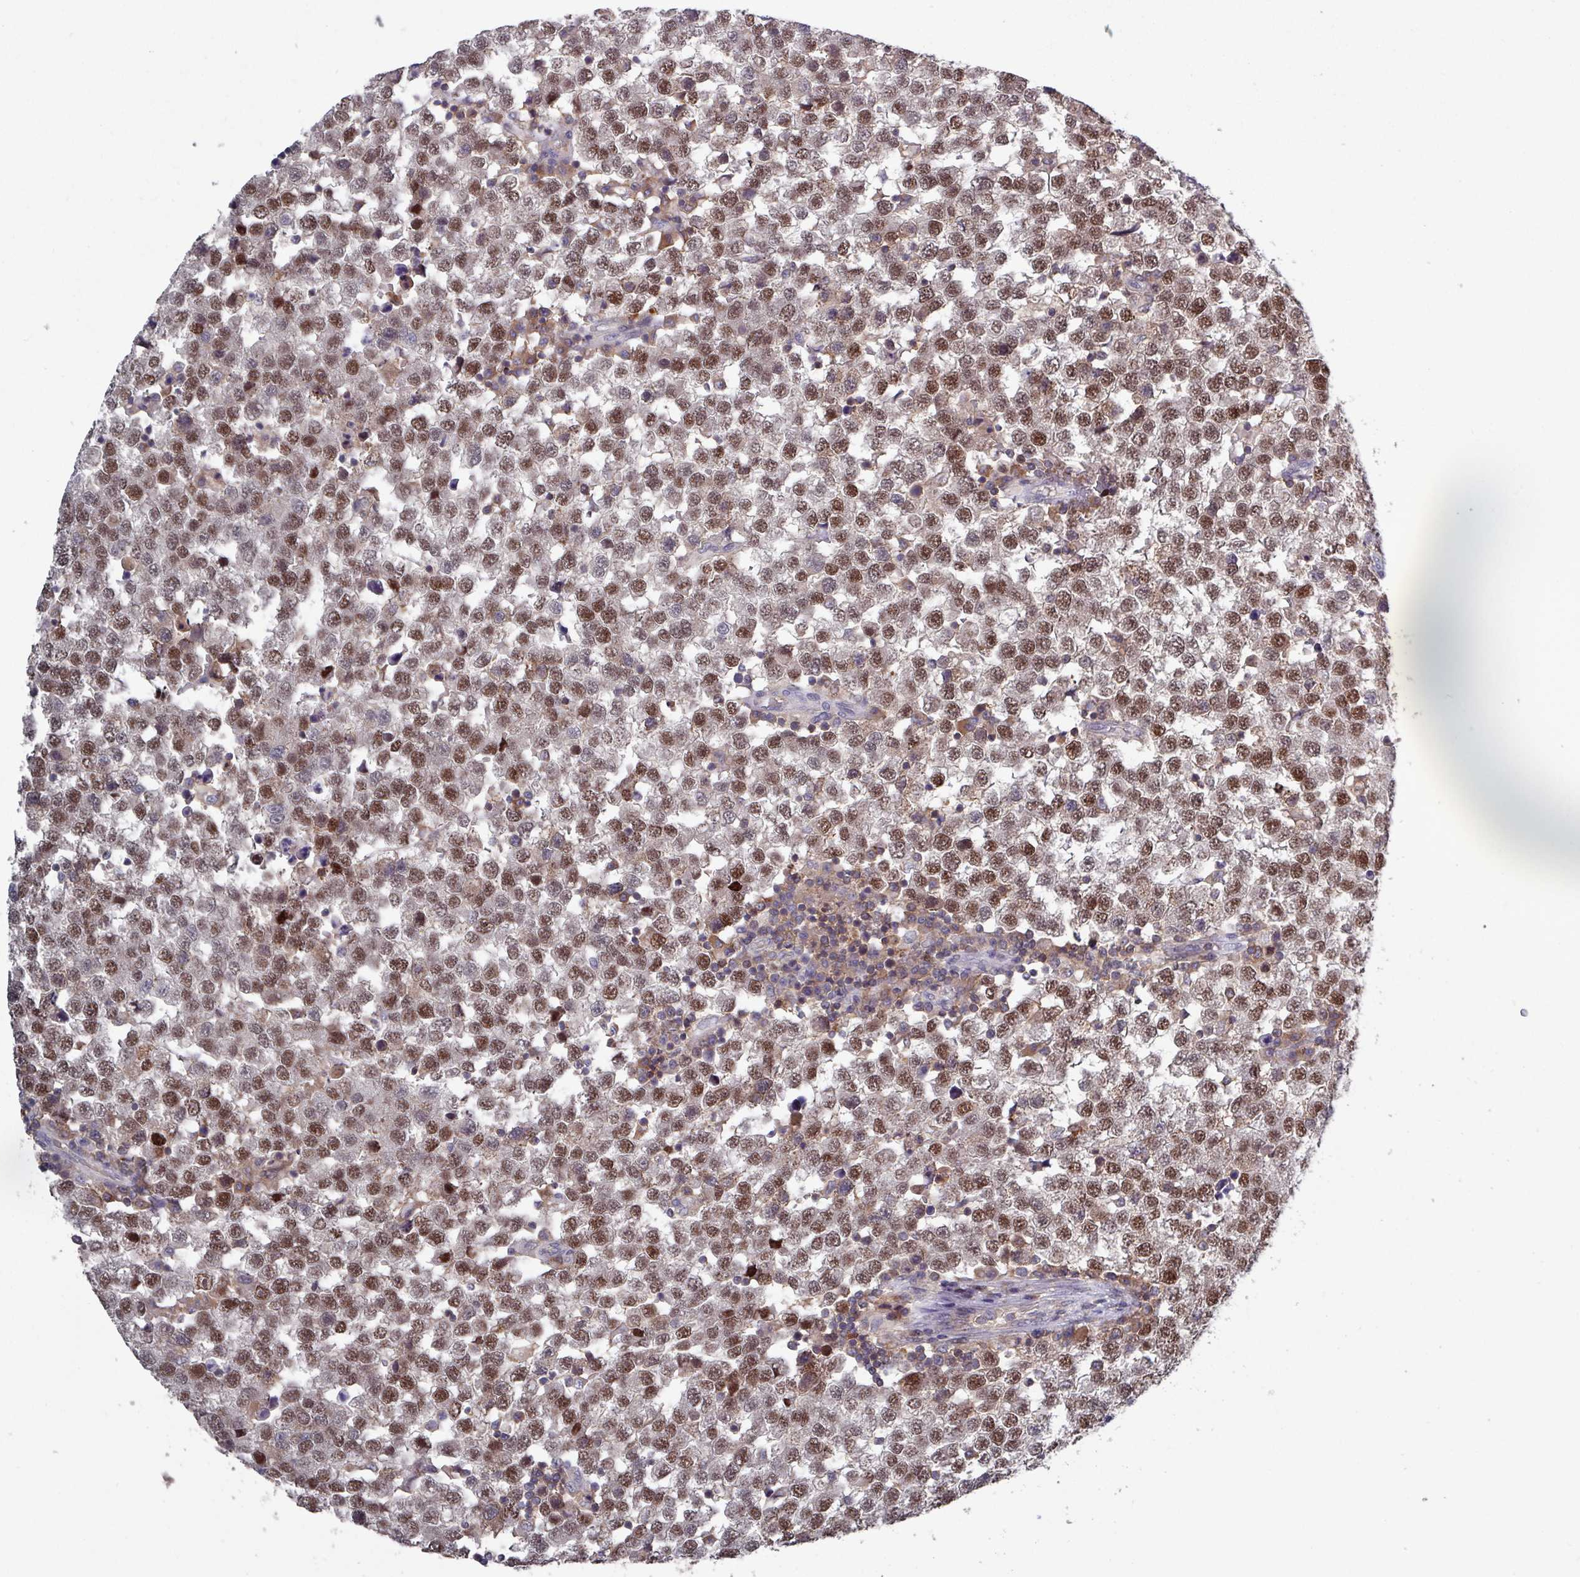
{"staining": {"intensity": "strong", "quantity": ">75%", "location": "nuclear"}, "tissue": "testis cancer", "cell_type": "Tumor cells", "image_type": "cancer", "snomed": [{"axis": "morphology", "description": "Seminoma, NOS"}, {"axis": "topography", "description": "Testis"}], "caption": "Protein analysis of testis seminoma tissue exhibits strong nuclear expression in approximately >75% of tumor cells. (Stains: DAB in brown, nuclei in blue, Microscopy: brightfield microscopy at high magnification).", "gene": "PRRX1", "patient": {"sex": "male", "age": 34}}